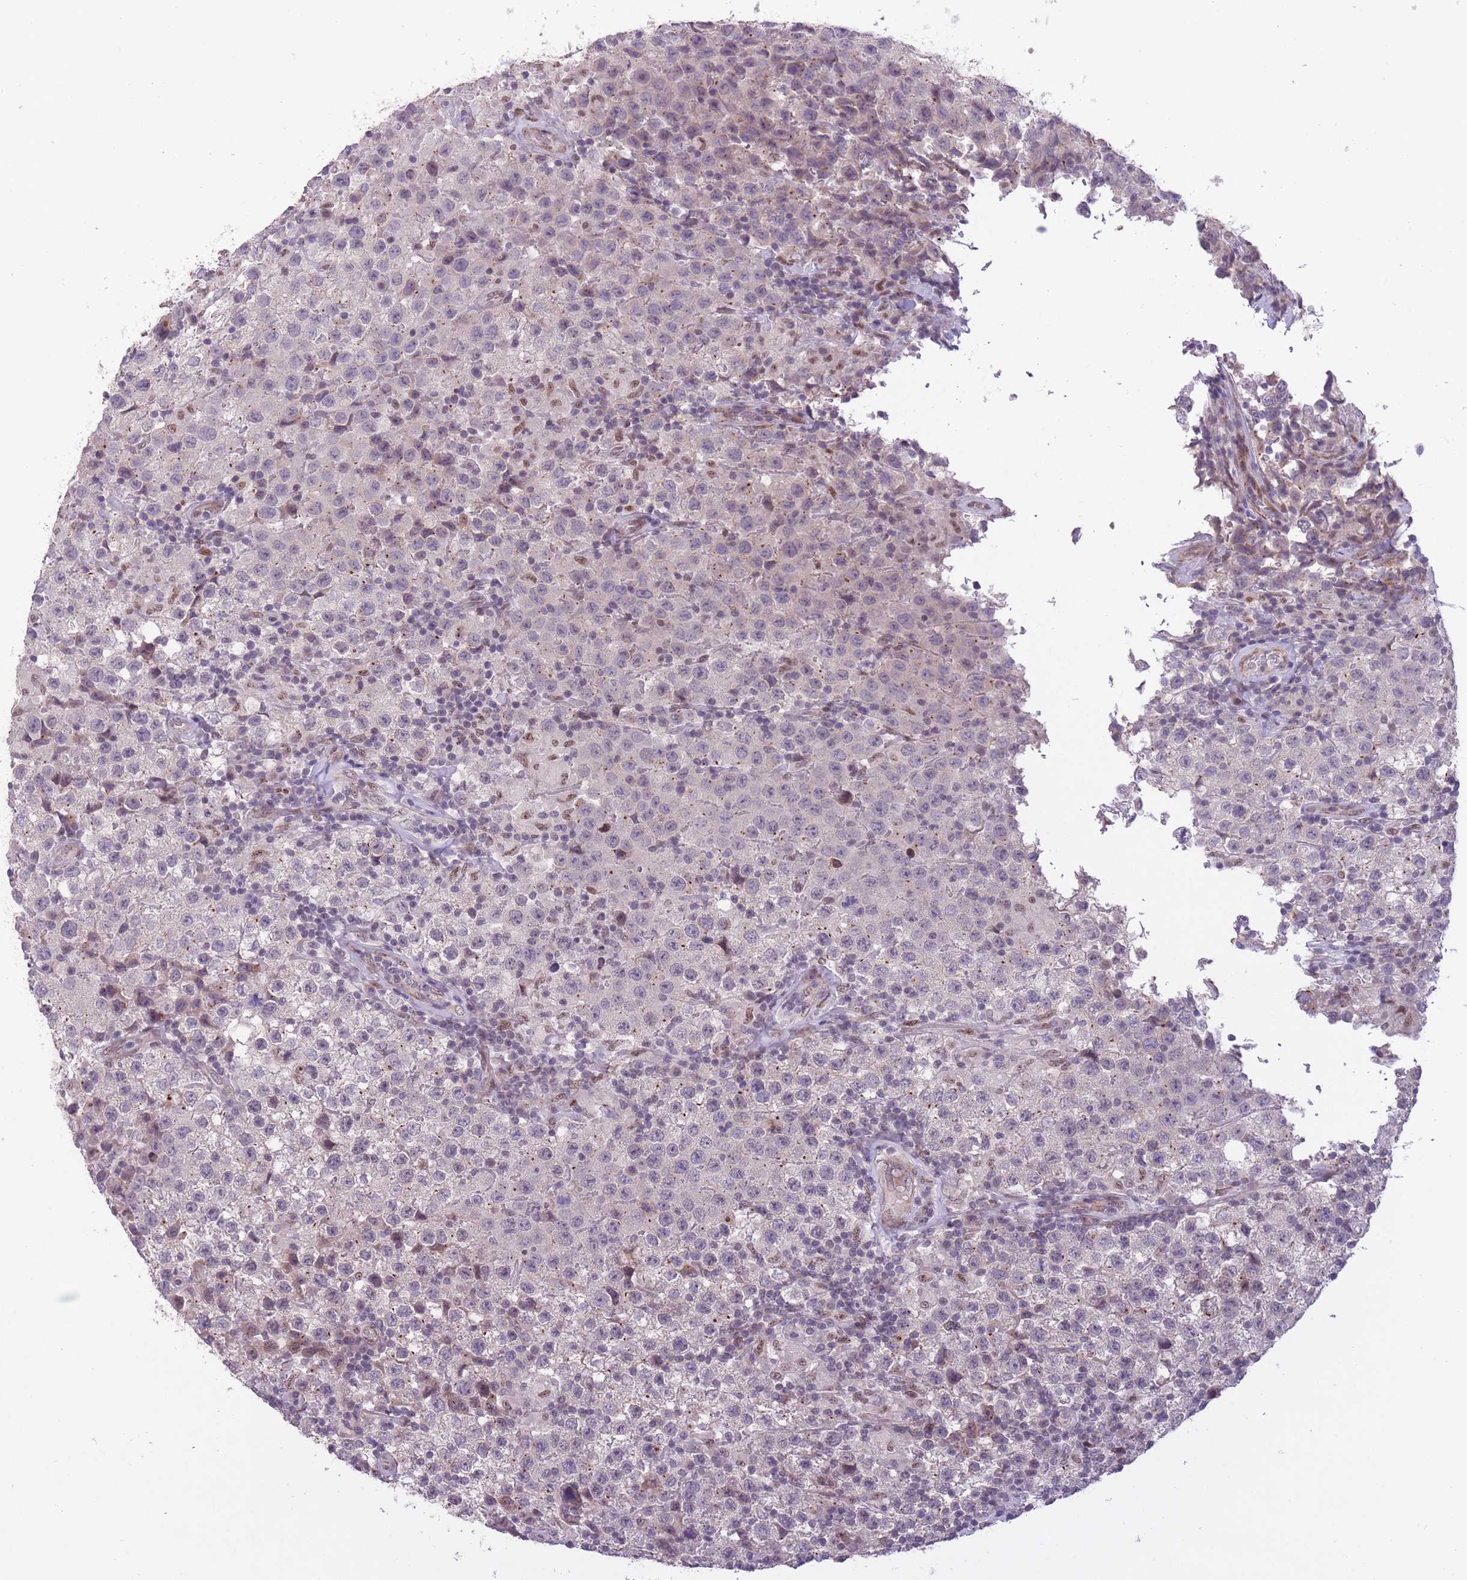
{"staining": {"intensity": "negative", "quantity": "none", "location": "none"}, "tissue": "testis cancer", "cell_type": "Tumor cells", "image_type": "cancer", "snomed": [{"axis": "morphology", "description": "Seminoma, NOS"}, {"axis": "morphology", "description": "Carcinoma, Embryonal, NOS"}, {"axis": "topography", "description": "Testis"}], "caption": "Photomicrograph shows no significant protein staining in tumor cells of testis cancer.", "gene": "CBX6", "patient": {"sex": "male", "age": 41}}